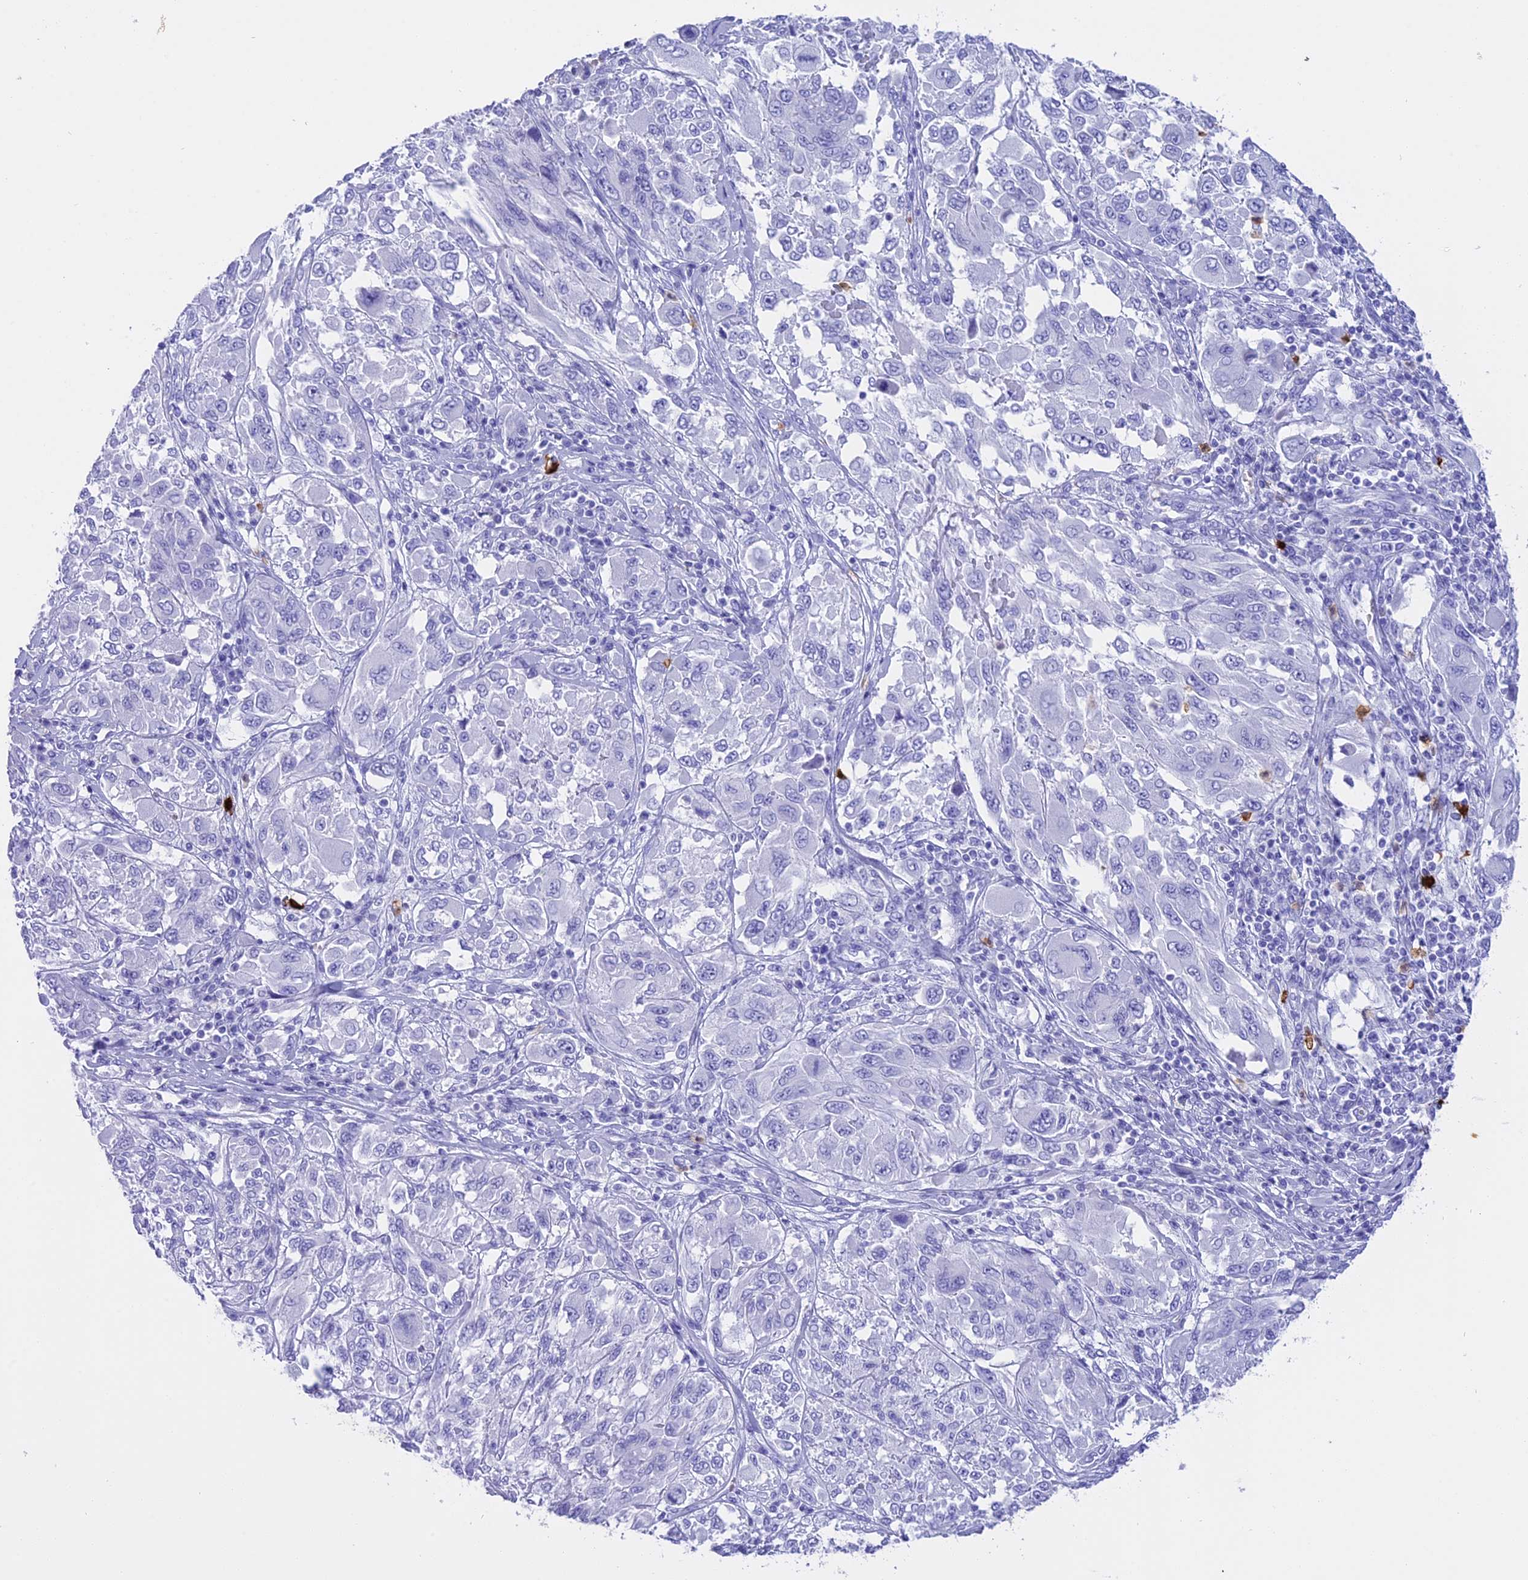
{"staining": {"intensity": "negative", "quantity": "none", "location": "none"}, "tissue": "melanoma", "cell_type": "Tumor cells", "image_type": "cancer", "snomed": [{"axis": "morphology", "description": "Malignant melanoma, NOS"}, {"axis": "topography", "description": "Skin"}], "caption": "An immunohistochemistry (IHC) micrograph of malignant melanoma is shown. There is no staining in tumor cells of malignant melanoma.", "gene": "CLC", "patient": {"sex": "female", "age": 91}}